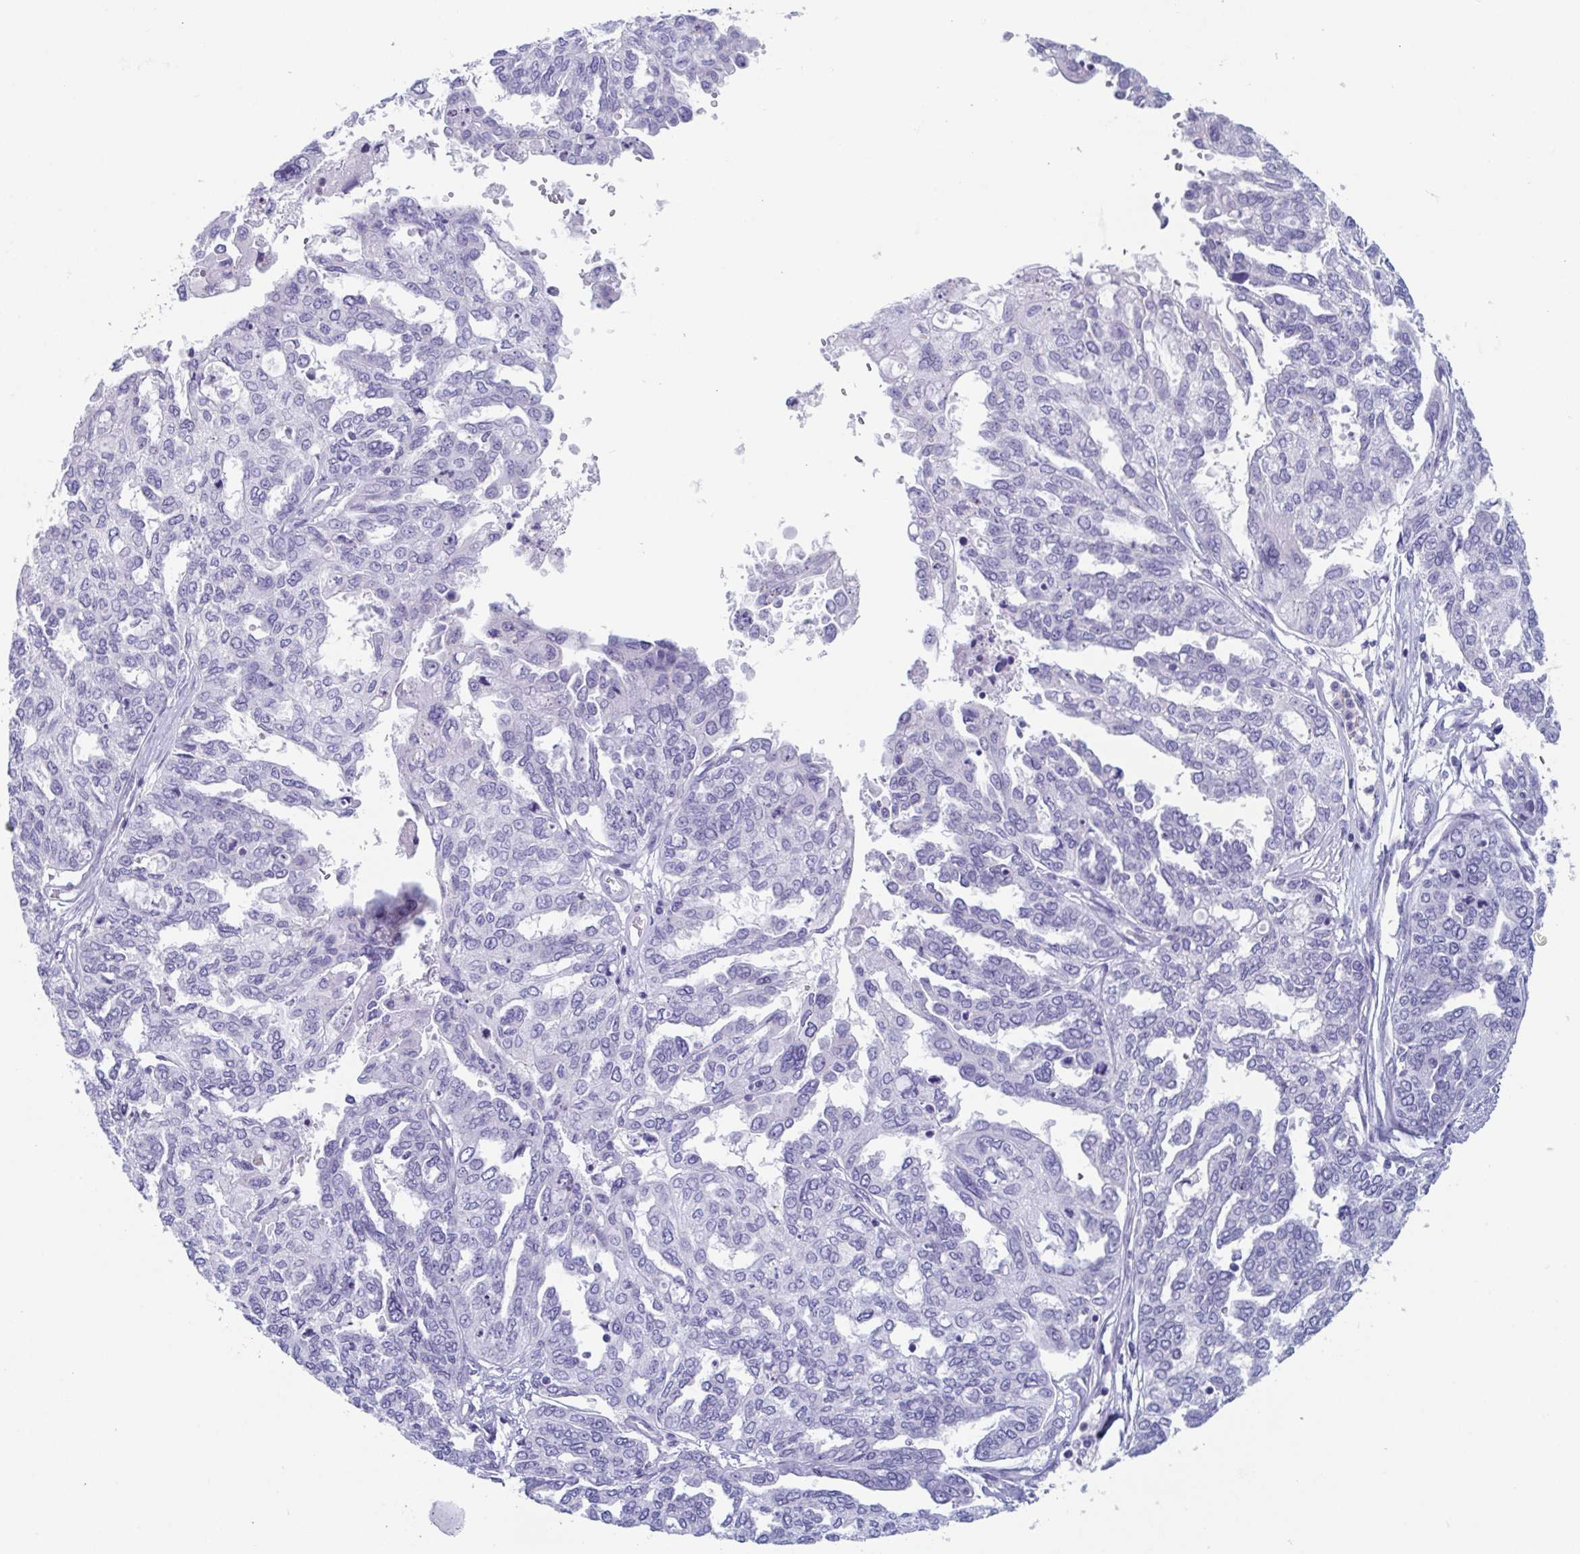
{"staining": {"intensity": "negative", "quantity": "none", "location": "none"}, "tissue": "ovarian cancer", "cell_type": "Tumor cells", "image_type": "cancer", "snomed": [{"axis": "morphology", "description": "Cystadenocarcinoma, serous, NOS"}, {"axis": "topography", "description": "Ovary"}], "caption": "This is a image of immunohistochemistry (IHC) staining of ovarian cancer (serous cystadenocarcinoma), which shows no positivity in tumor cells.", "gene": "LYRM2", "patient": {"sex": "female", "age": 53}}